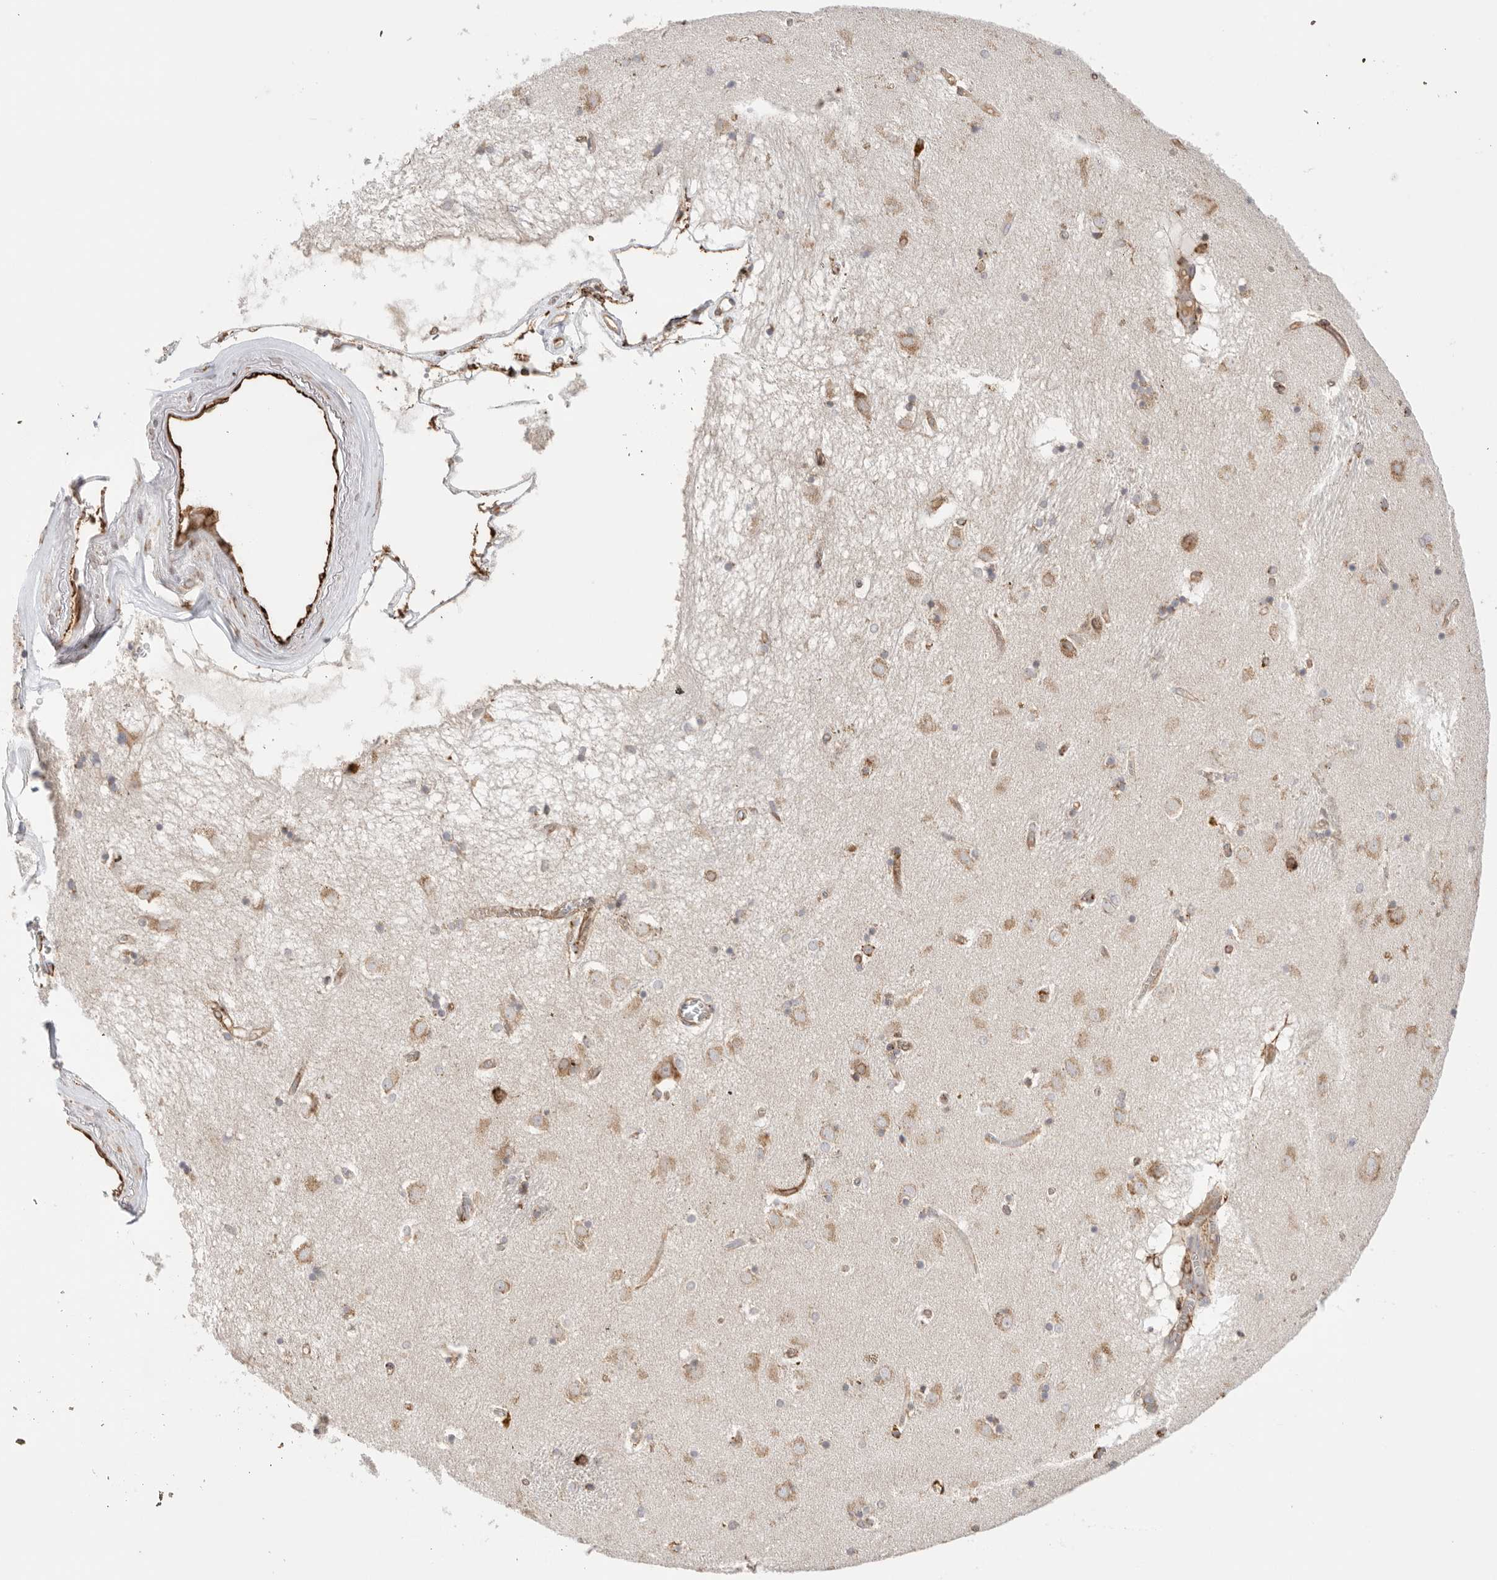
{"staining": {"intensity": "negative", "quantity": "none", "location": "none"}, "tissue": "caudate", "cell_type": "Glial cells", "image_type": "normal", "snomed": [{"axis": "morphology", "description": "Normal tissue, NOS"}, {"axis": "topography", "description": "Lateral ventricle wall"}], "caption": "High power microscopy micrograph of an immunohistochemistry image of benign caudate, revealing no significant staining in glial cells.", "gene": "BLOC1S5", "patient": {"sex": "male", "age": 70}}